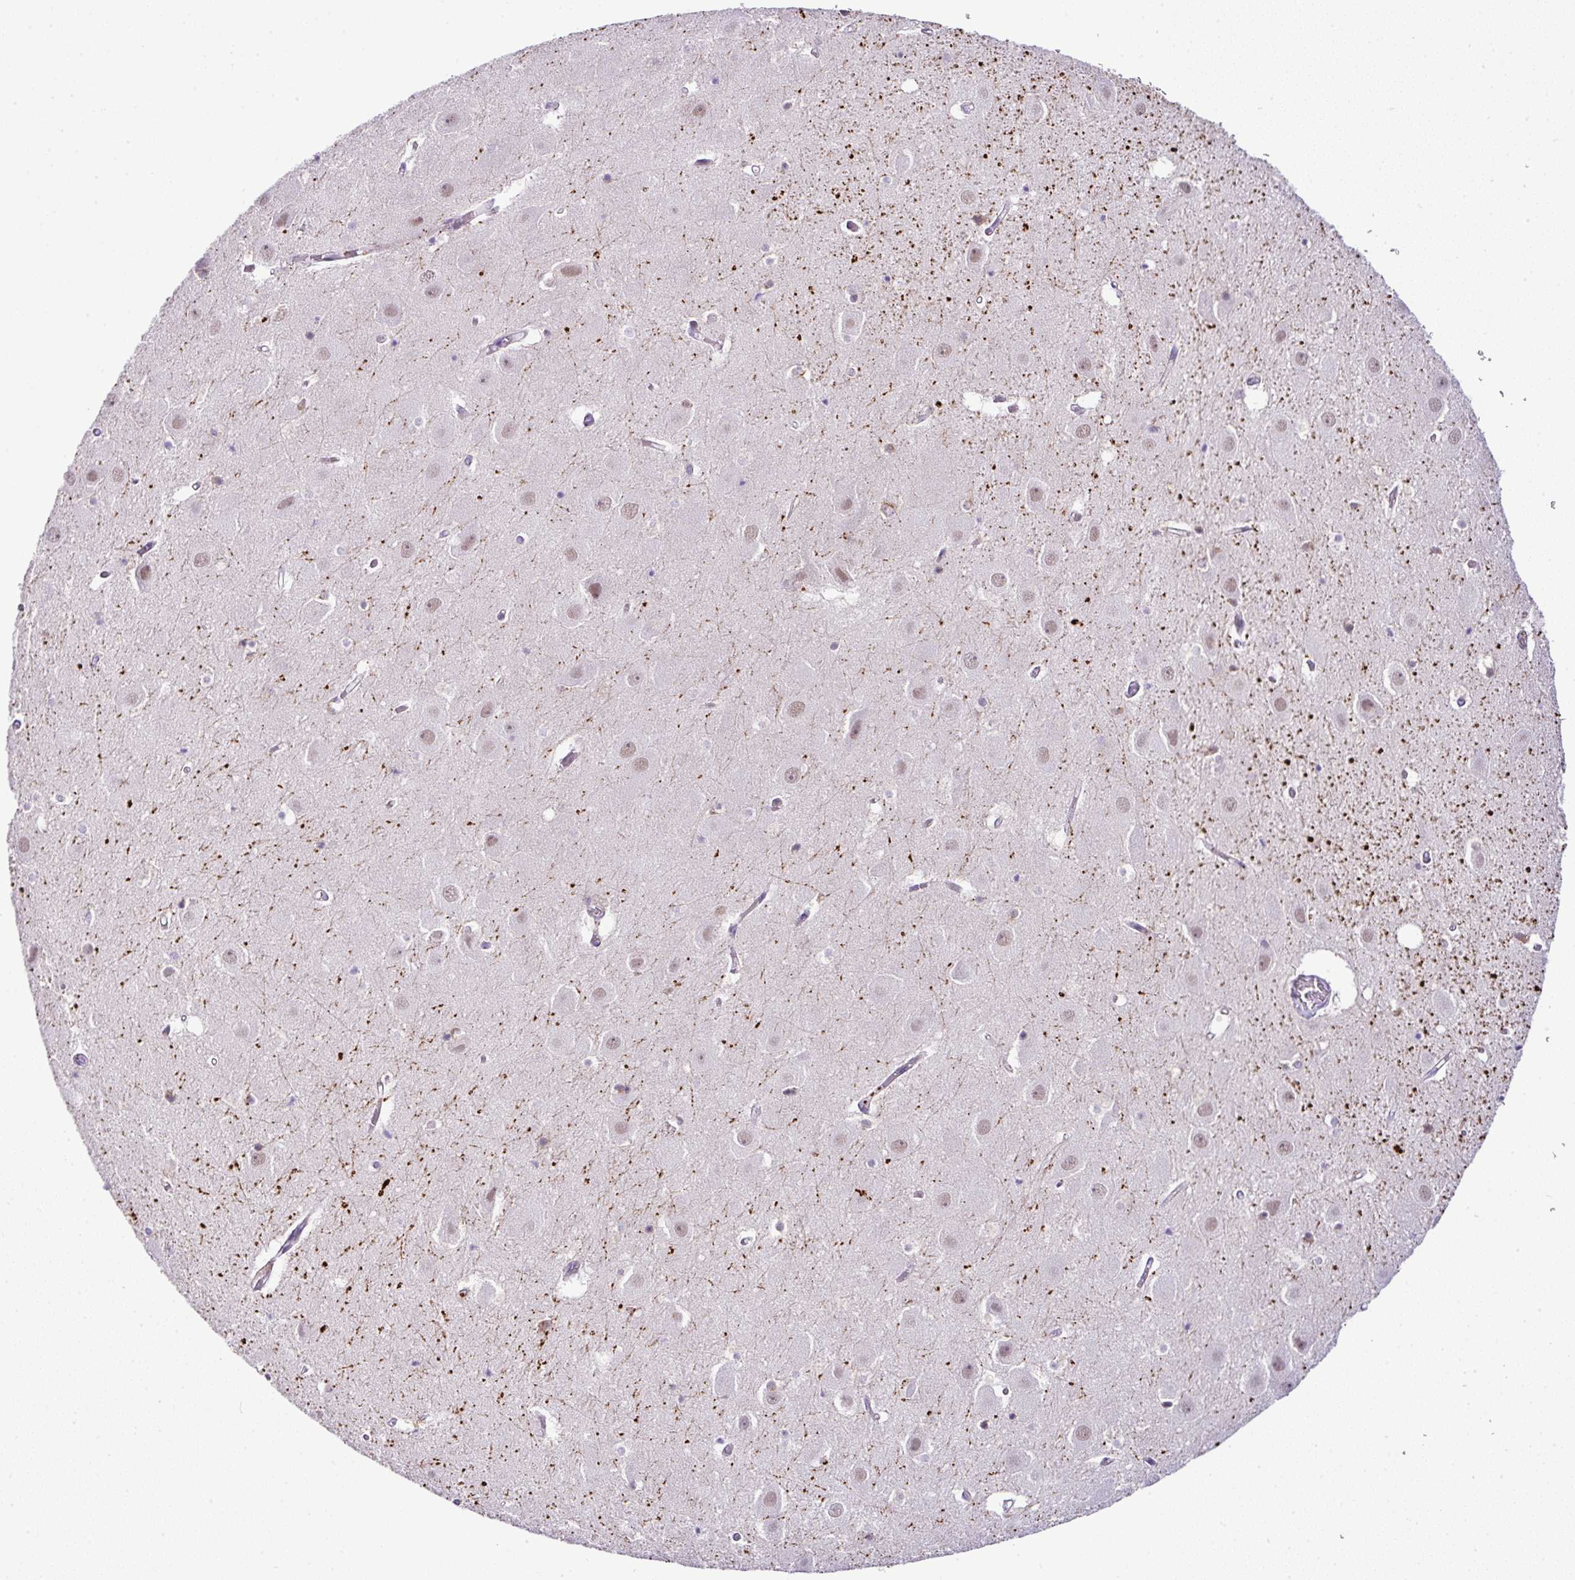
{"staining": {"intensity": "negative", "quantity": "none", "location": "none"}, "tissue": "hippocampus", "cell_type": "Glial cells", "image_type": "normal", "snomed": [{"axis": "morphology", "description": "Normal tissue, NOS"}, {"axis": "topography", "description": "Hippocampus"}], "caption": "Immunohistochemical staining of benign human hippocampus demonstrates no significant staining in glial cells.", "gene": "CMTM5", "patient": {"sex": "female", "age": 52}}